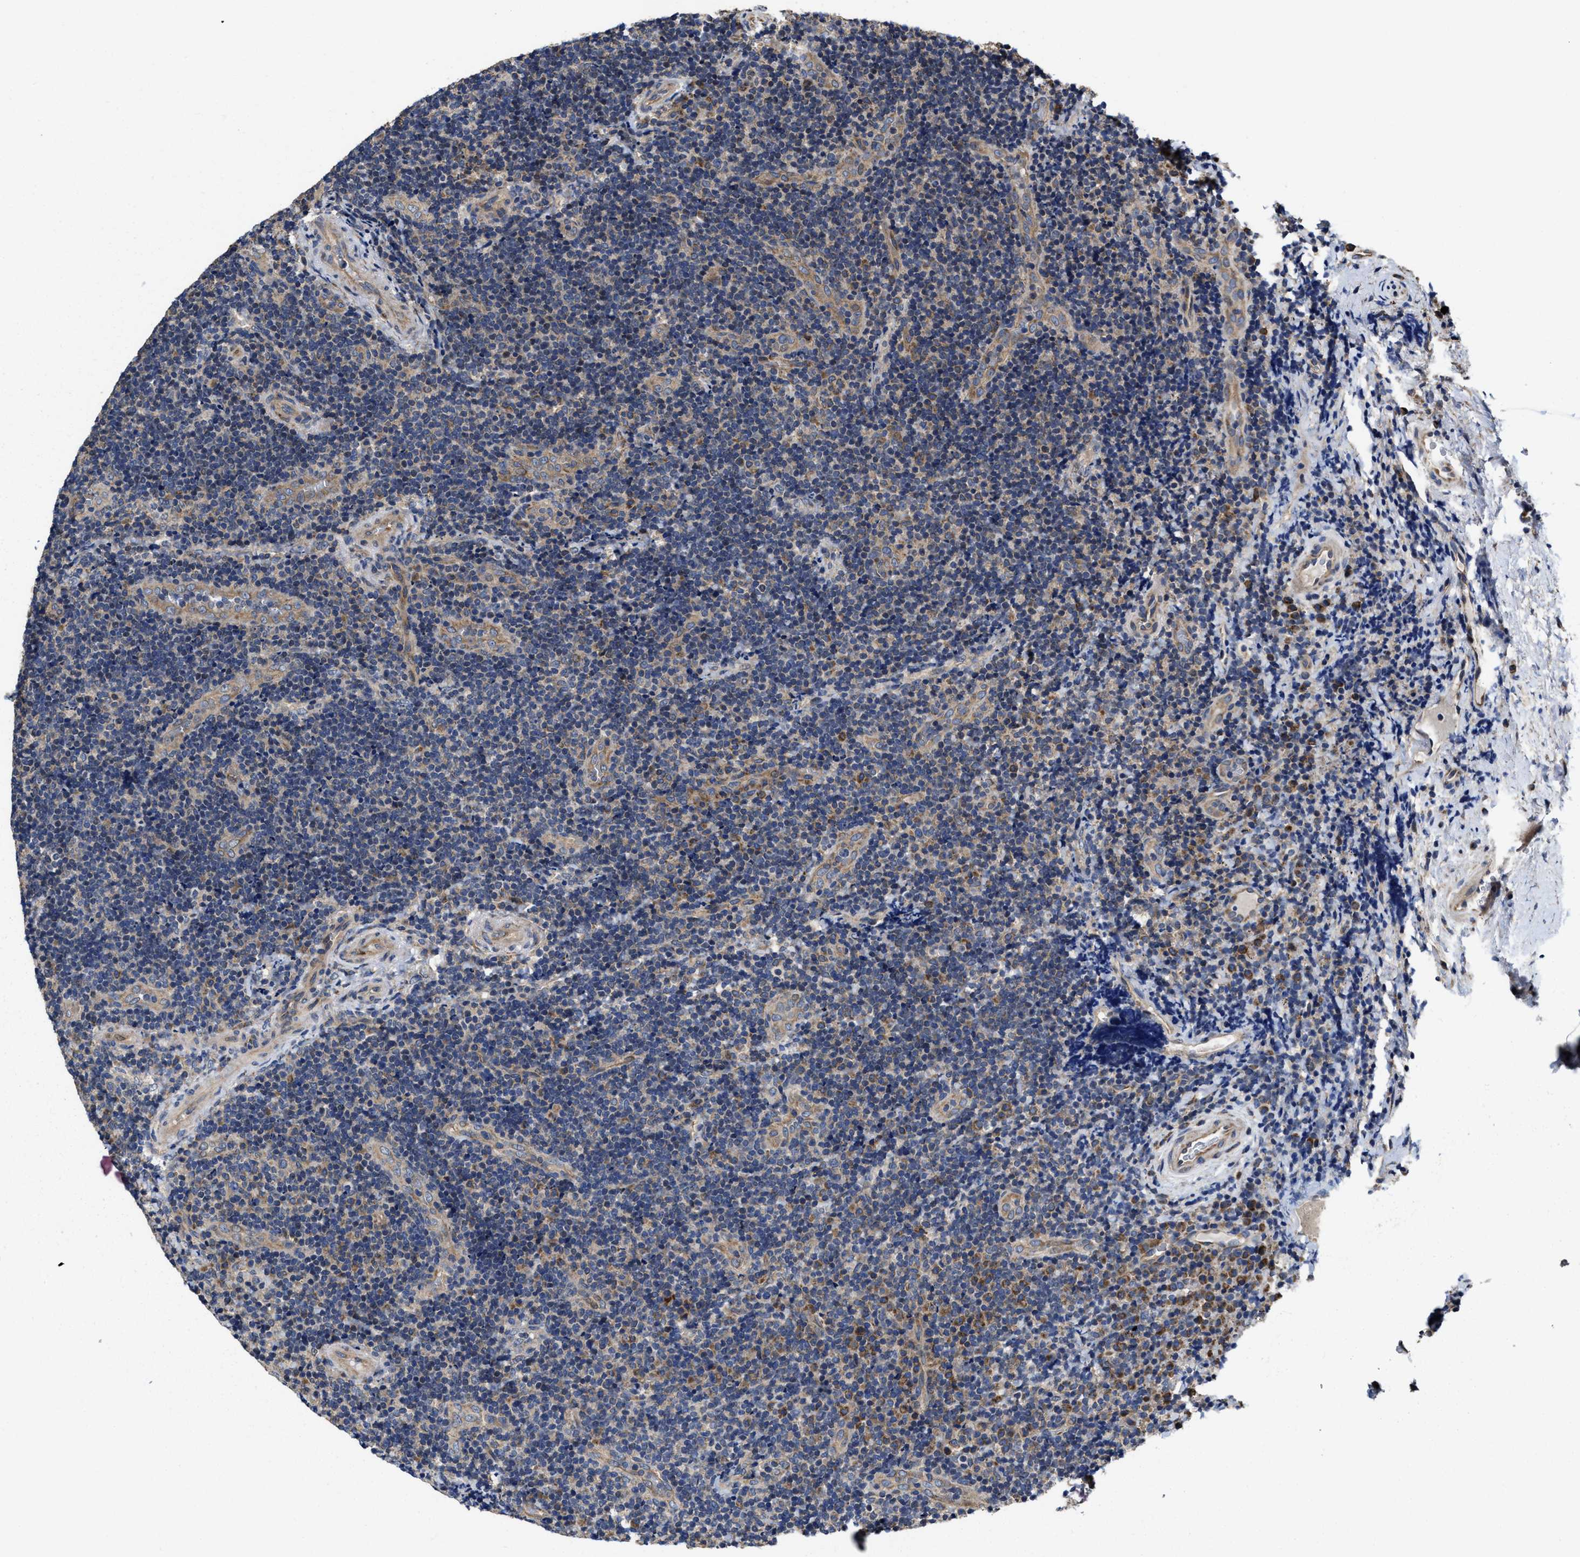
{"staining": {"intensity": "weak", "quantity": "<25%", "location": "cytoplasmic/membranous"}, "tissue": "lymphoma", "cell_type": "Tumor cells", "image_type": "cancer", "snomed": [{"axis": "morphology", "description": "Malignant lymphoma, non-Hodgkin's type, High grade"}, {"axis": "topography", "description": "Tonsil"}], "caption": "The histopathology image exhibits no significant staining in tumor cells of high-grade malignant lymphoma, non-Hodgkin's type.", "gene": "TRAF6", "patient": {"sex": "female", "age": 36}}